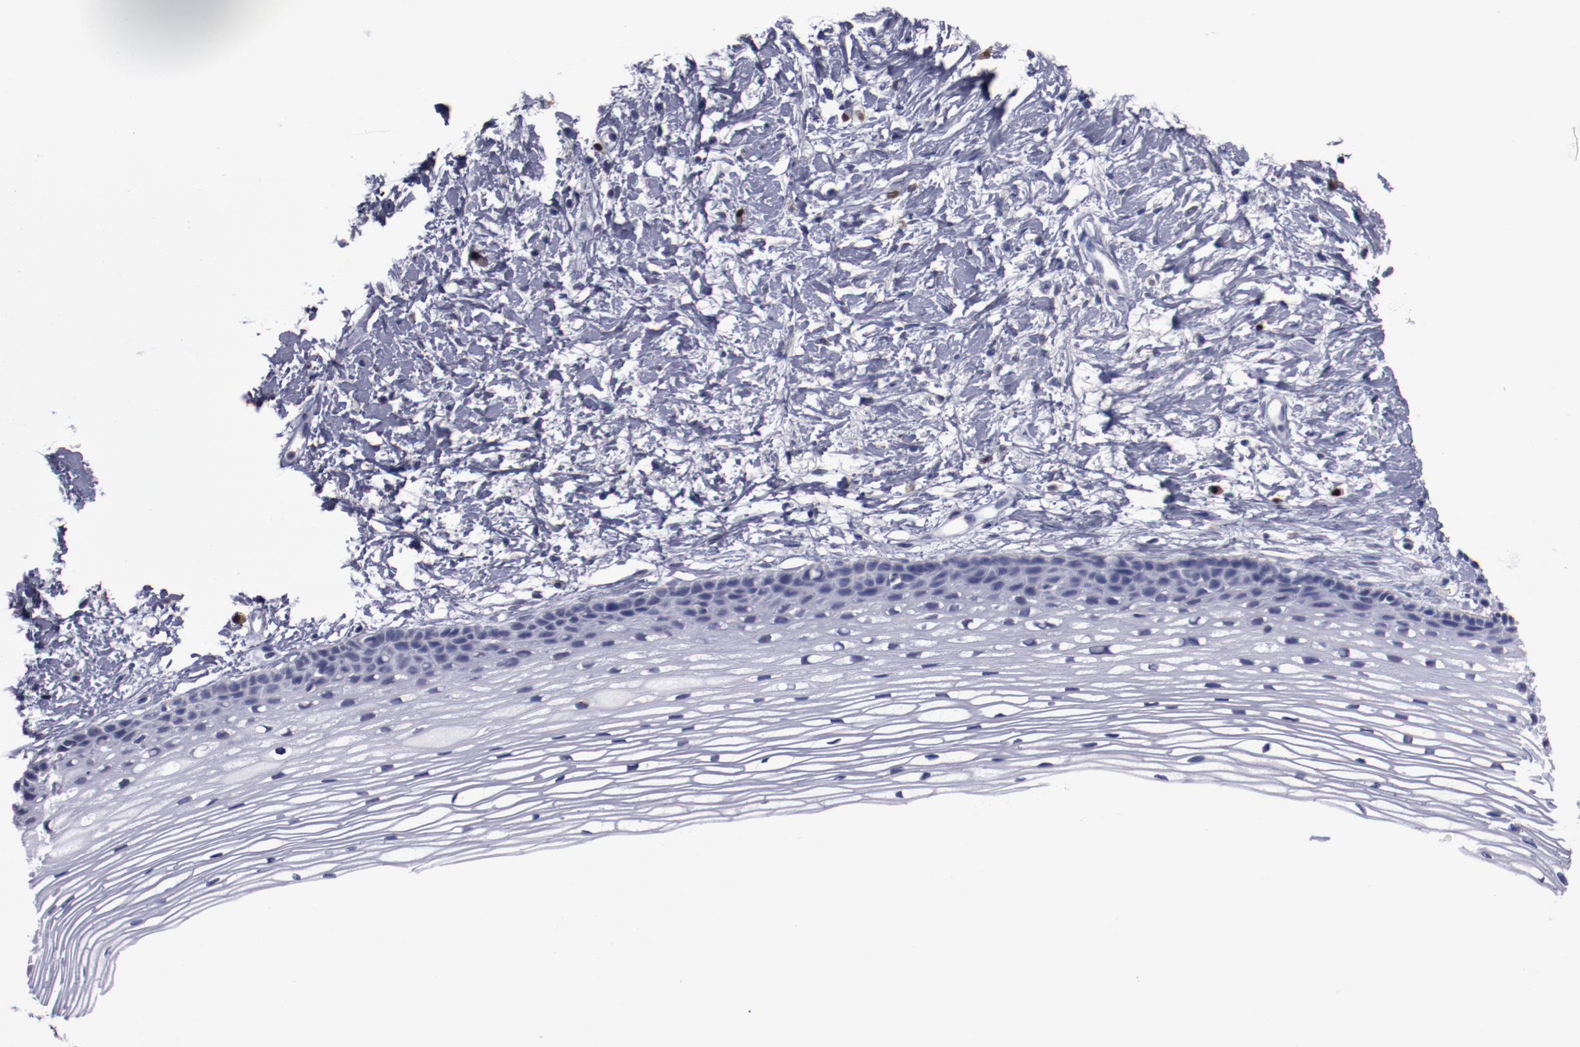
{"staining": {"intensity": "negative", "quantity": "none", "location": "none"}, "tissue": "cervix", "cell_type": "Glandular cells", "image_type": "normal", "snomed": [{"axis": "morphology", "description": "Normal tissue, NOS"}, {"axis": "topography", "description": "Cervix"}], "caption": "Photomicrograph shows no protein expression in glandular cells of benign cervix.", "gene": "IRF4", "patient": {"sex": "female", "age": 77}}